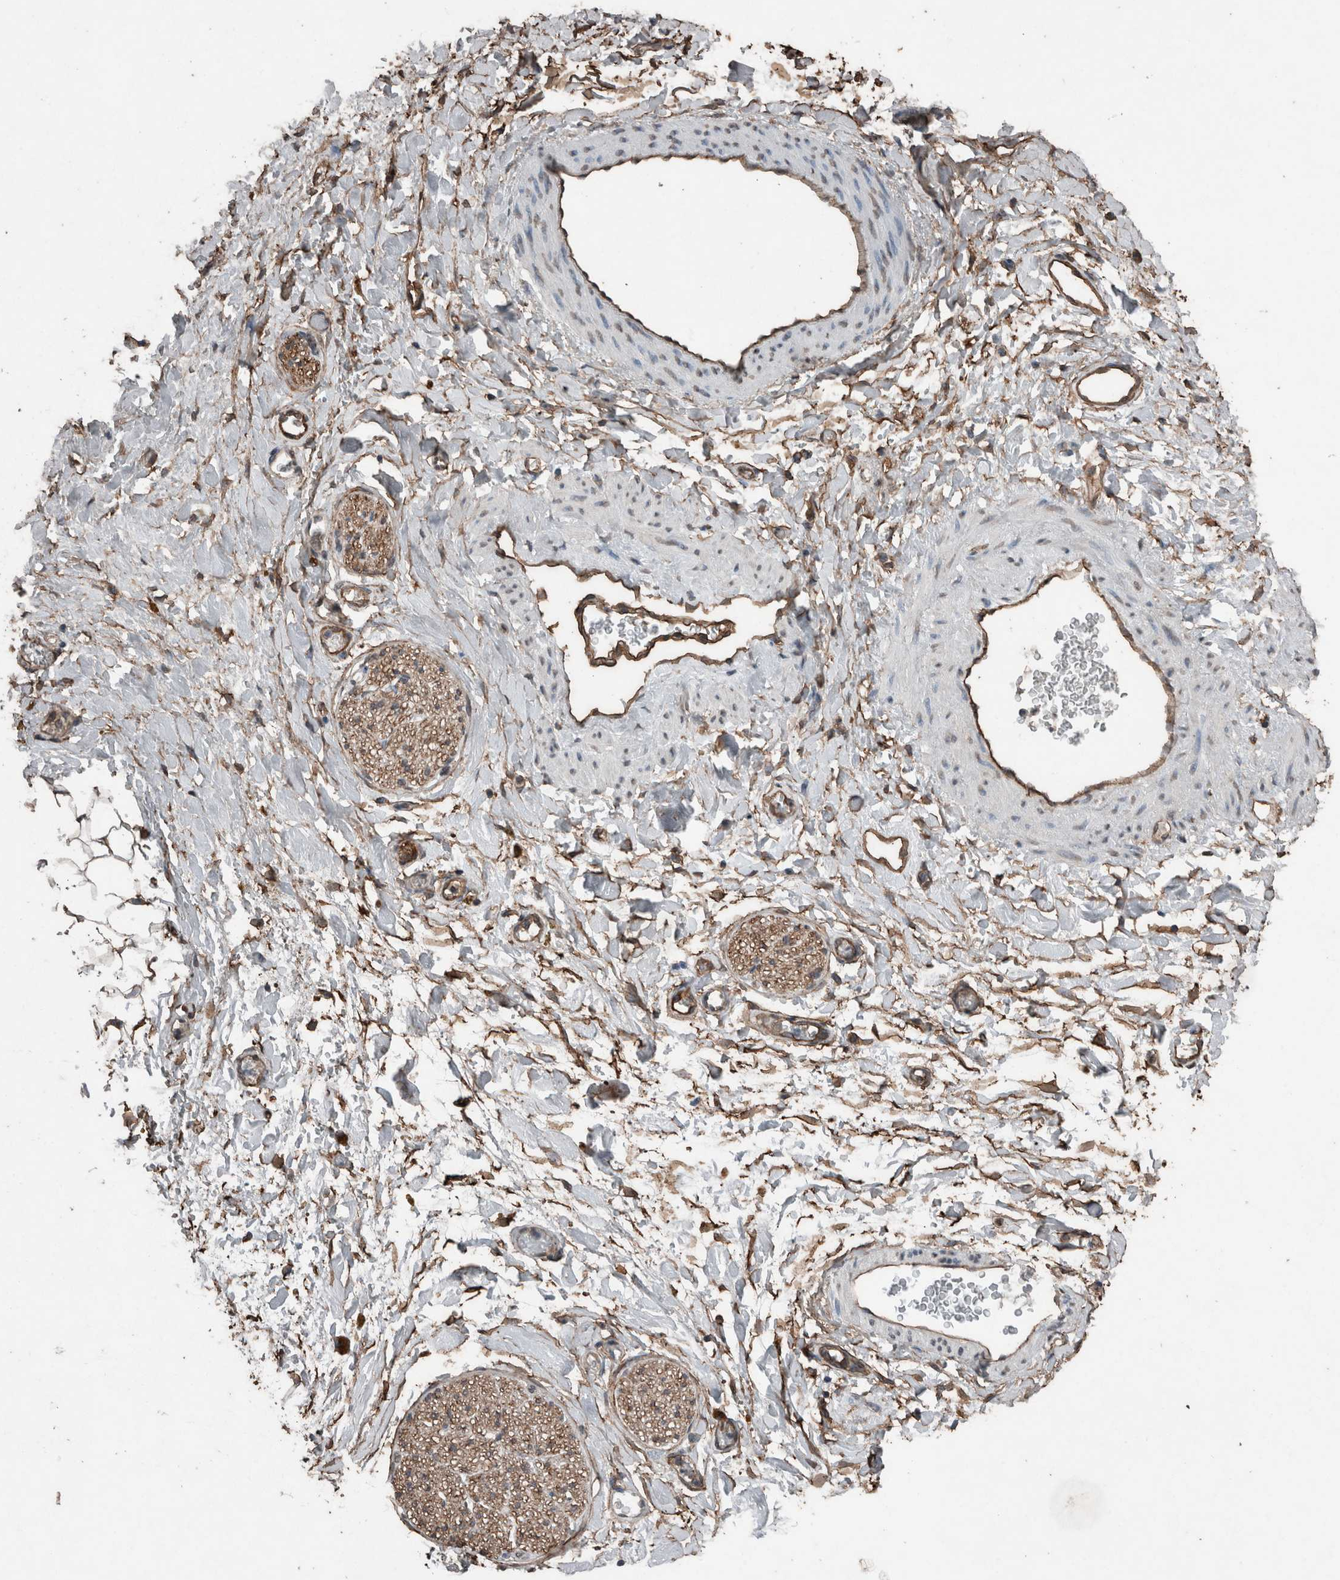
{"staining": {"intensity": "weak", "quantity": ">75%", "location": "cytoplasmic/membranous"}, "tissue": "adipose tissue", "cell_type": "Adipocytes", "image_type": "normal", "snomed": [{"axis": "morphology", "description": "Normal tissue, NOS"}, {"axis": "topography", "description": "Kidney"}, {"axis": "topography", "description": "Peripheral nerve tissue"}], "caption": "A low amount of weak cytoplasmic/membranous positivity is present in about >75% of adipocytes in unremarkable adipose tissue.", "gene": "S100A10", "patient": {"sex": "male", "age": 7}}